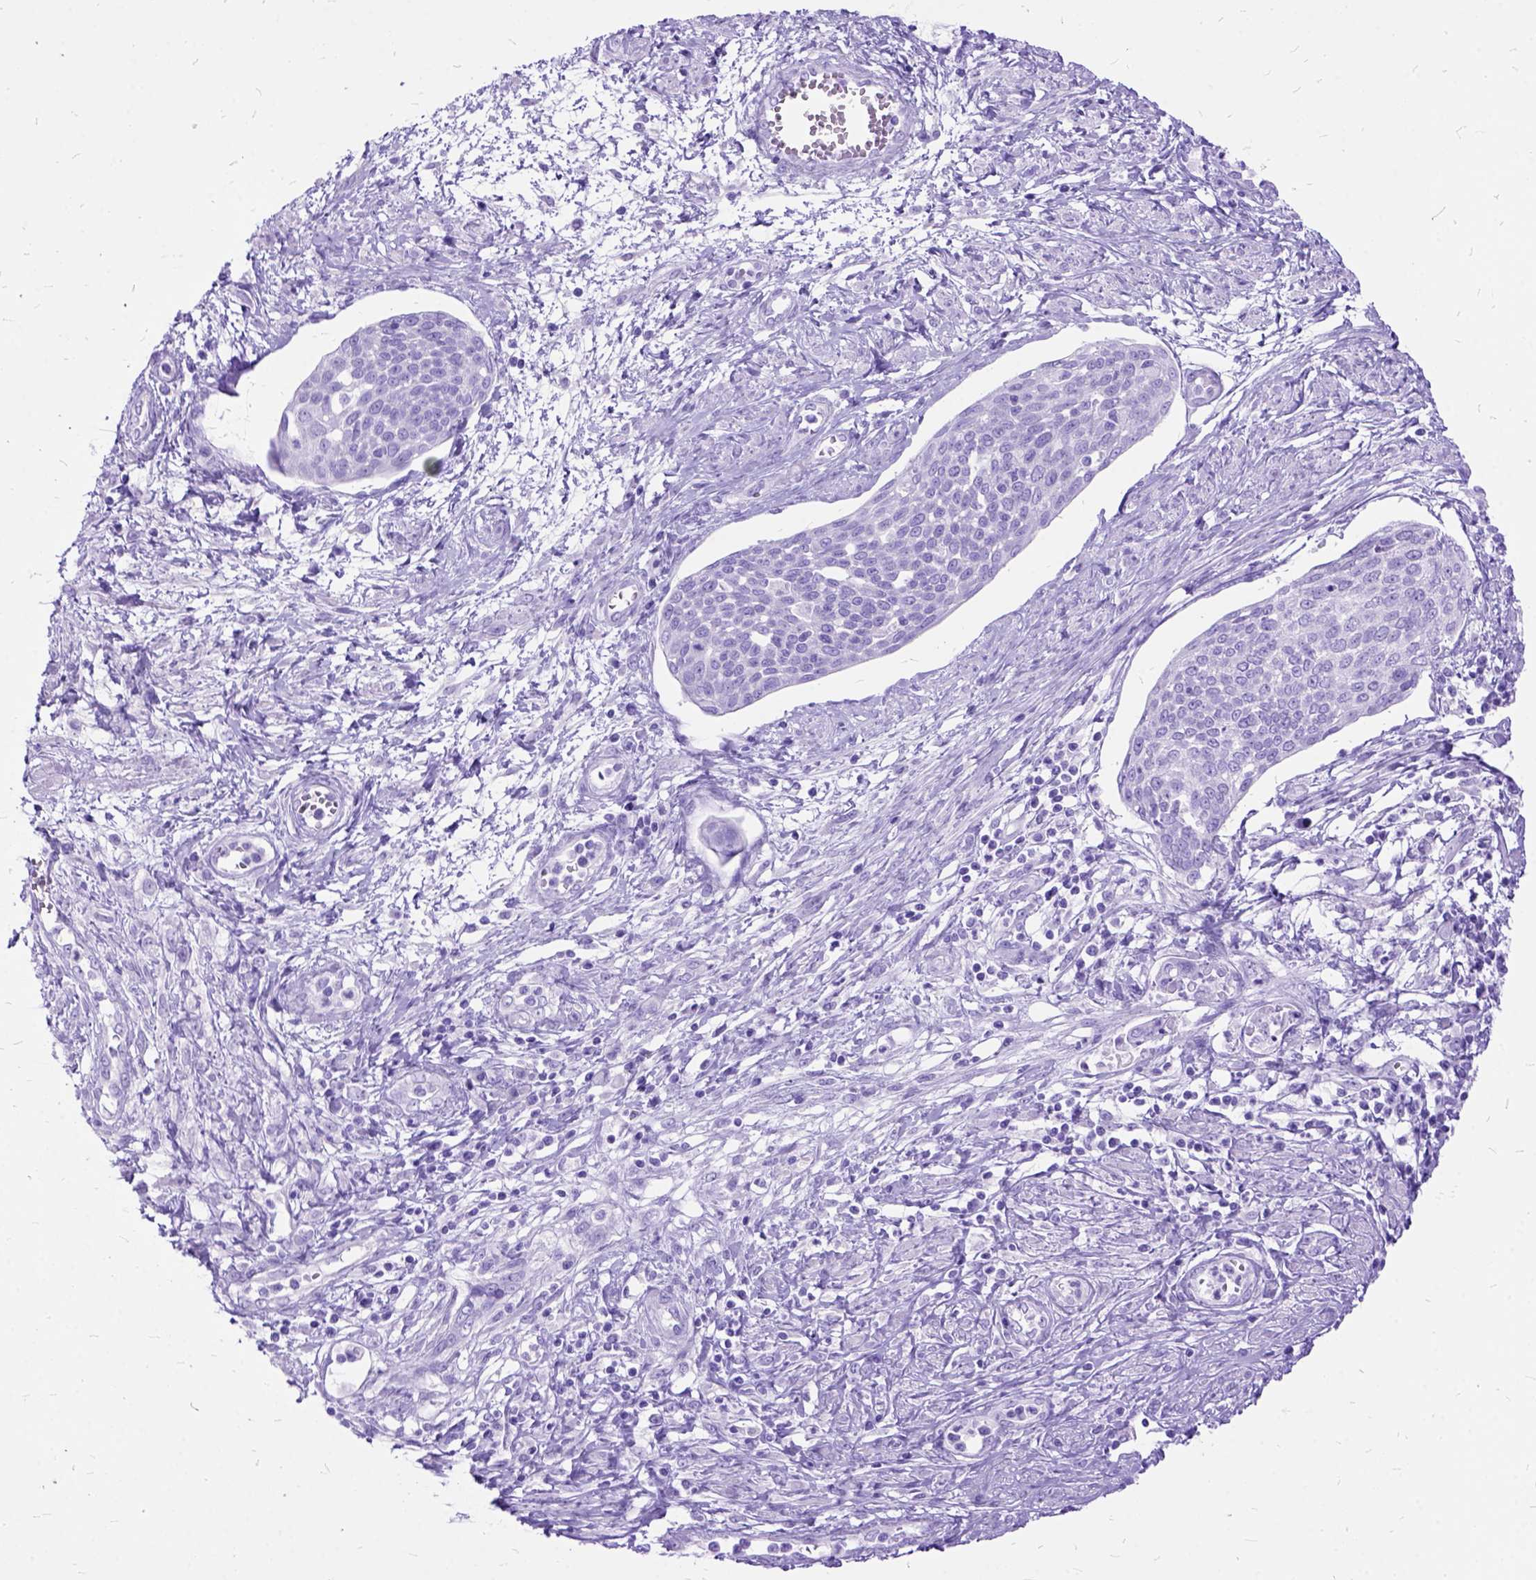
{"staining": {"intensity": "negative", "quantity": "none", "location": "none"}, "tissue": "cervical cancer", "cell_type": "Tumor cells", "image_type": "cancer", "snomed": [{"axis": "morphology", "description": "Squamous cell carcinoma, NOS"}, {"axis": "topography", "description": "Cervix"}], "caption": "IHC image of neoplastic tissue: cervical squamous cell carcinoma stained with DAB demonstrates no significant protein staining in tumor cells.", "gene": "DNAH2", "patient": {"sex": "female", "age": 34}}